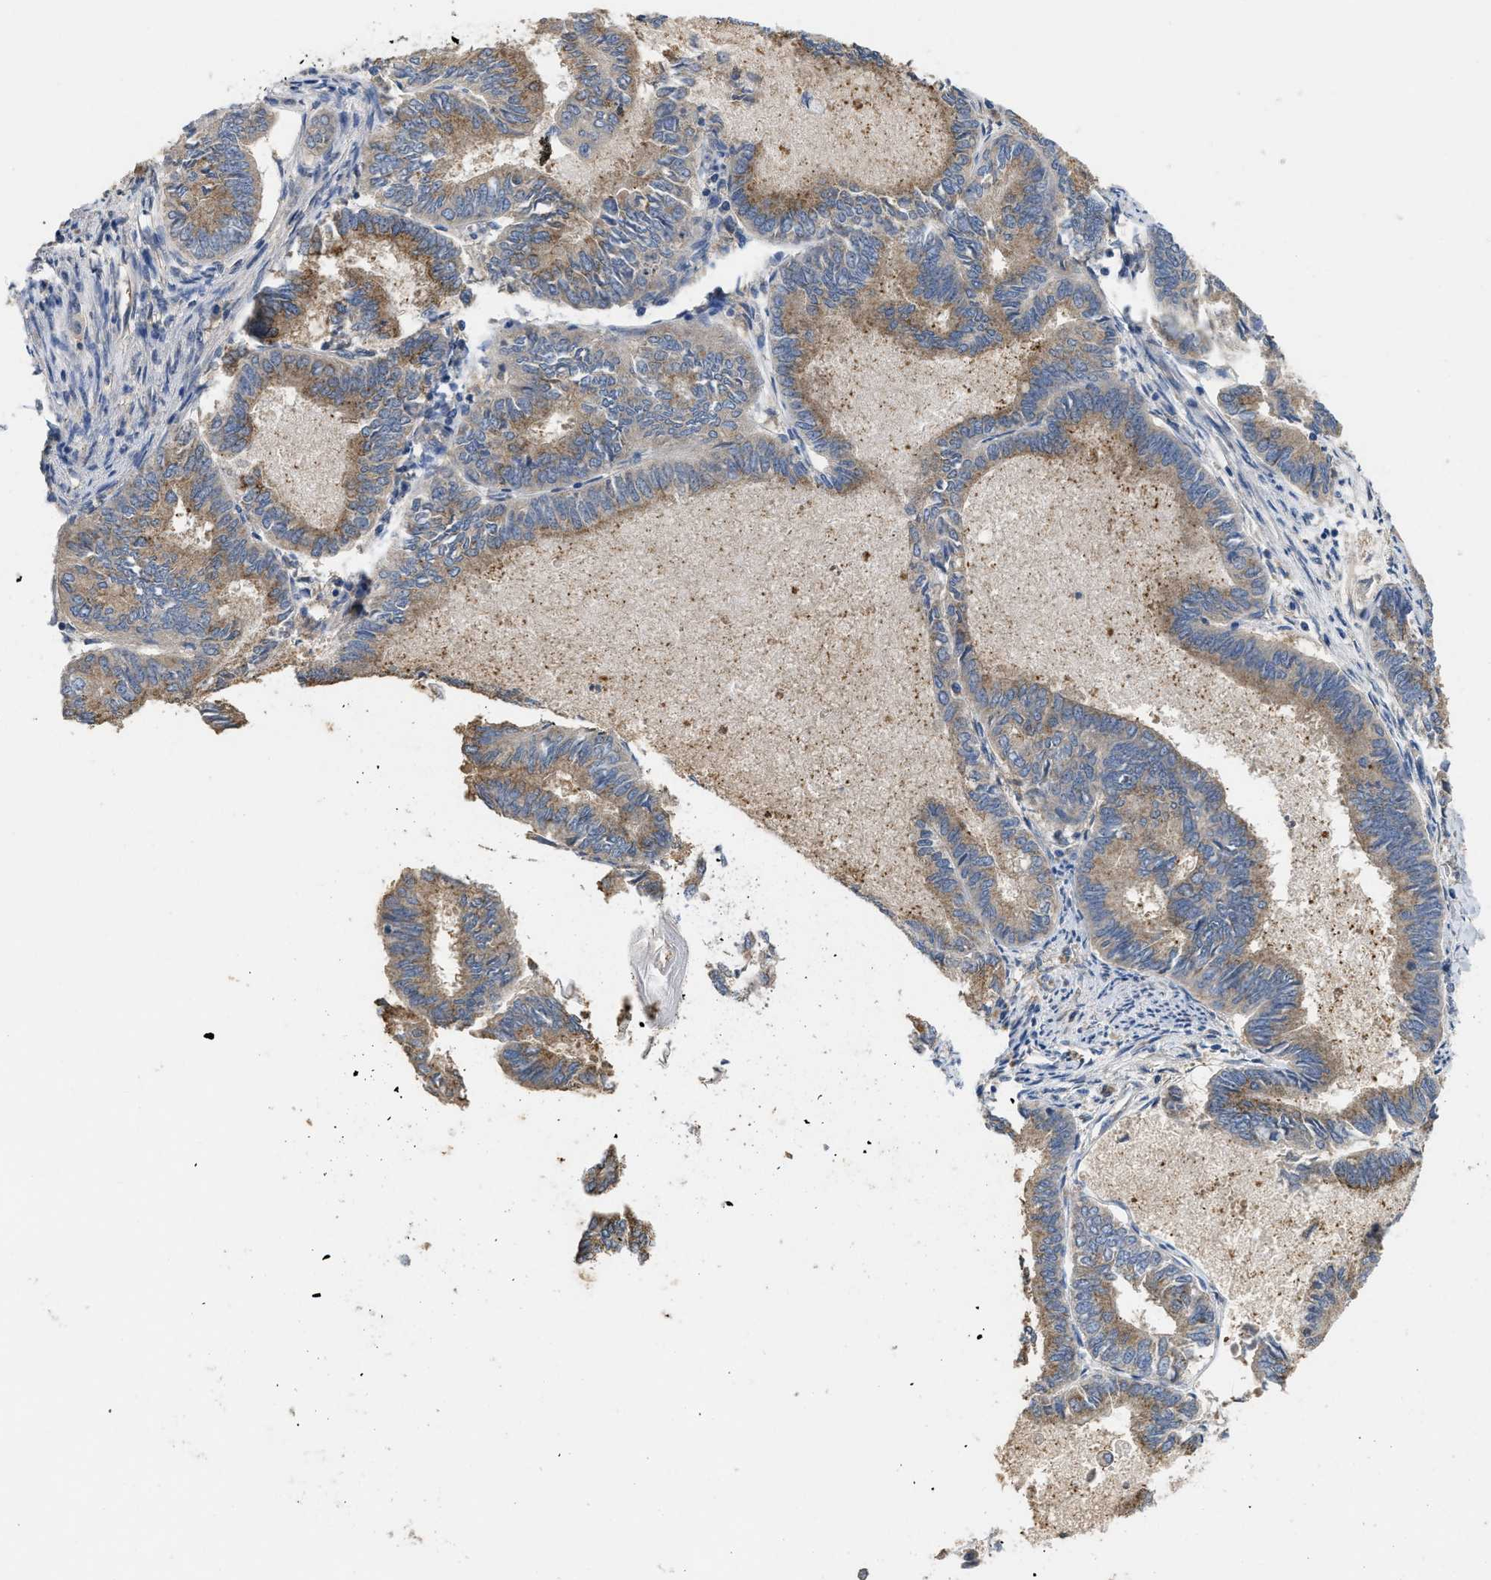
{"staining": {"intensity": "moderate", "quantity": ">75%", "location": "cytoplasmic/membranous"}, "tissue": "endometrial cancer", "cell_type": "Tumor cells", "image_type": "cancer", "snomed": [{"axis": "morphology", "description": "Adenocarcinoma, NOS"}, {"axis": "topography", "description": "Endometrium"}], "caption": "Protein expression analysis of endometrial adenocarcinoma reveals moderate cytoplasmic/membranous positivity in about >75% of tumor cells.", "gene": "RNF216", "patient": {"sex": "female", "age": 86}}